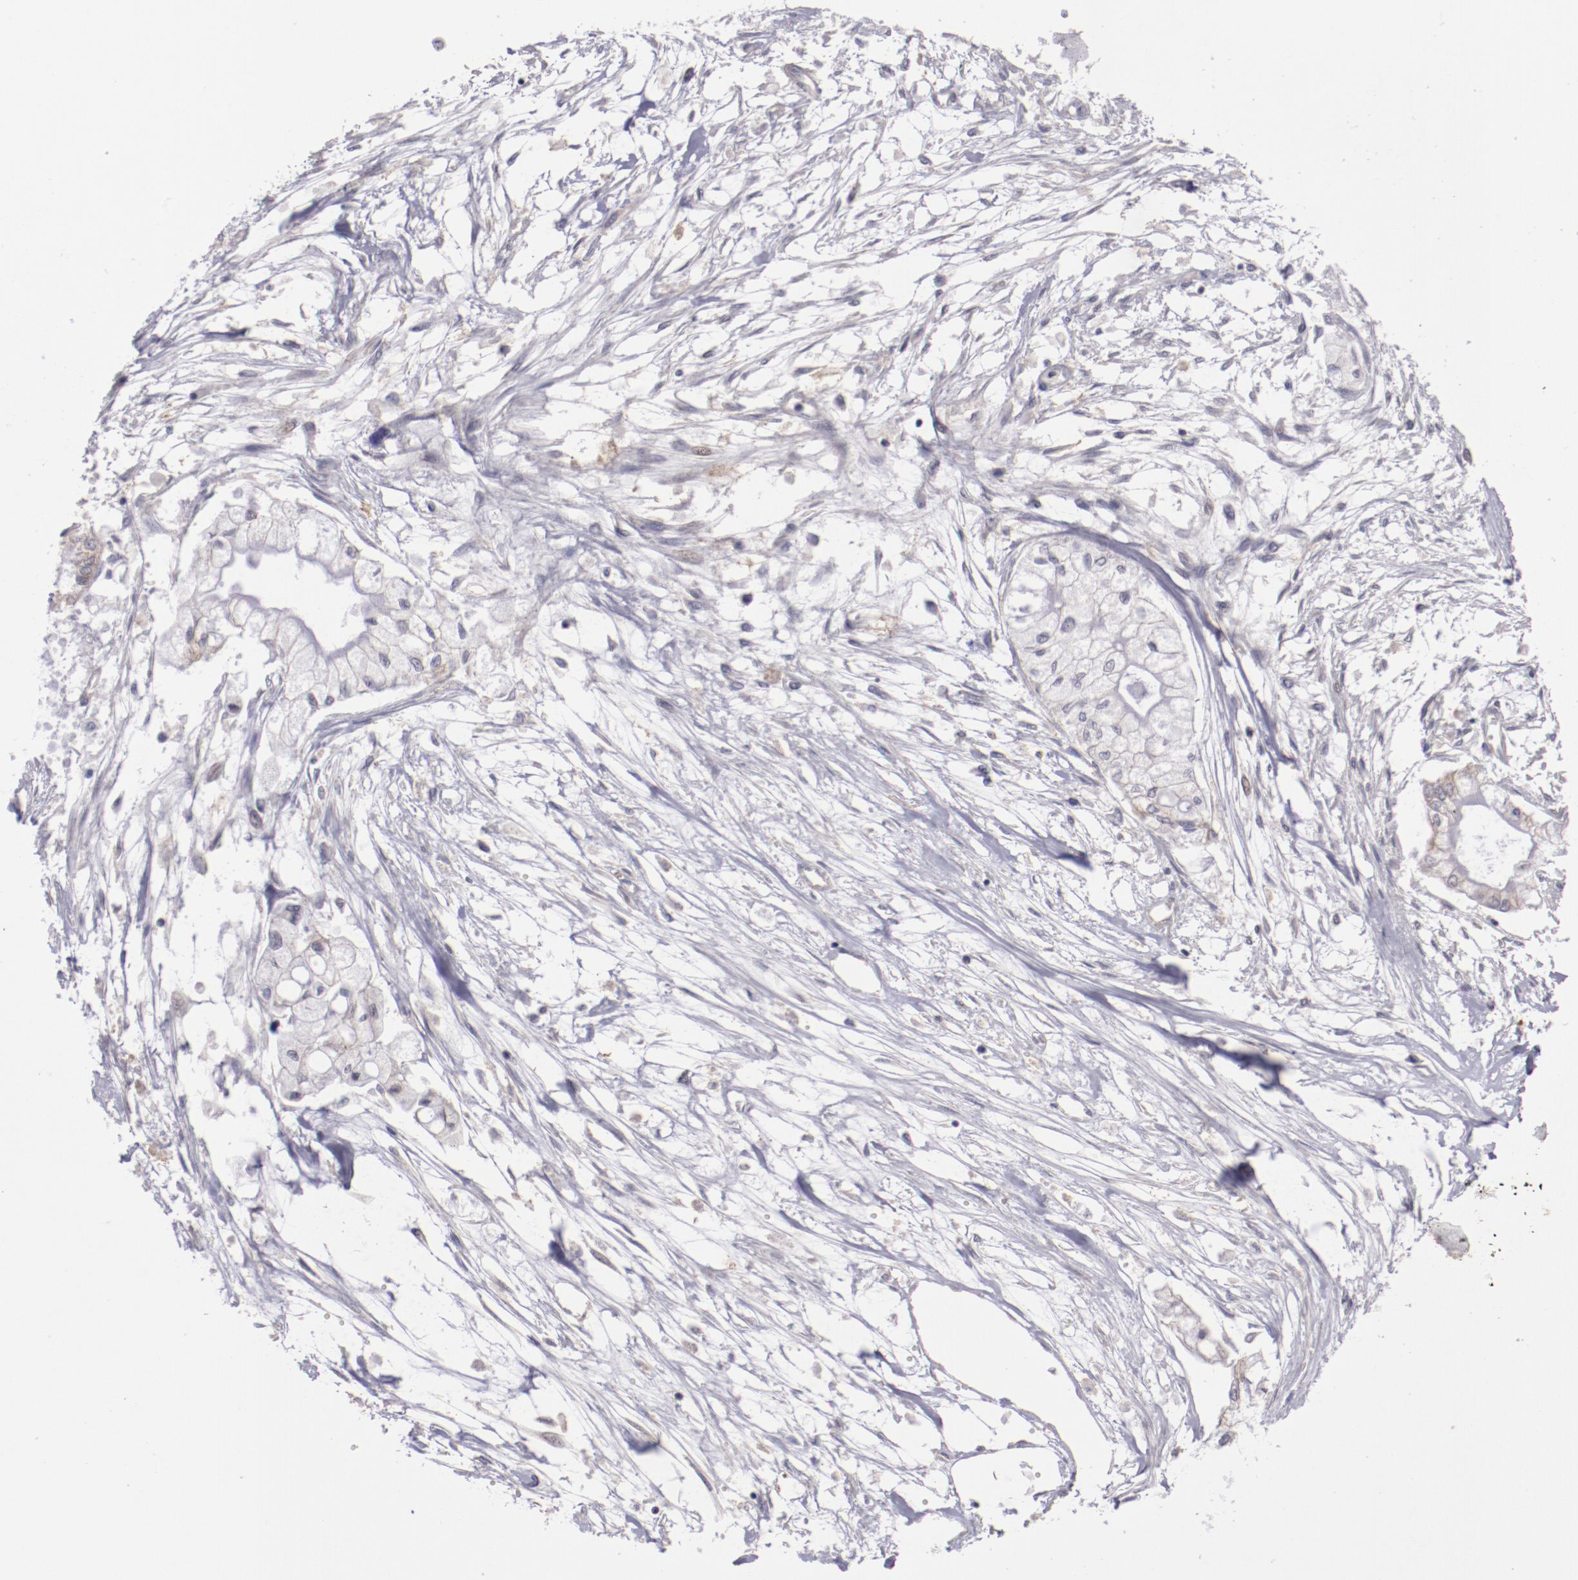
{"staining": {"intensity": "weak", "quantity": "<25%", "location": "cytoplasmic/membranous,nuclear"}, "tissue": "pancreatic cancer", "cell_type": "Tumor cells", "image_type": "cancer", "snomed": [{"axis": "morphology", "description": "Adenocarcinoma, NOS"}, {"axis": "topography", "description": "Pancreas"}], "caption": "High magnification brightfield microscopy of pancreatic adenocarcinoma stained with DAB (3,3'-diaminobenzidine) (brown) and counterstained with hematoxylin (blue): tumor cells show no significant positivity. (DAB (3,3'-diaminobenzidine) immunohistochemistry visualized using brightfield microscopy, high magnification).", "gene": "NRXN3", "patient": {"sex": "male", "age": 79}}